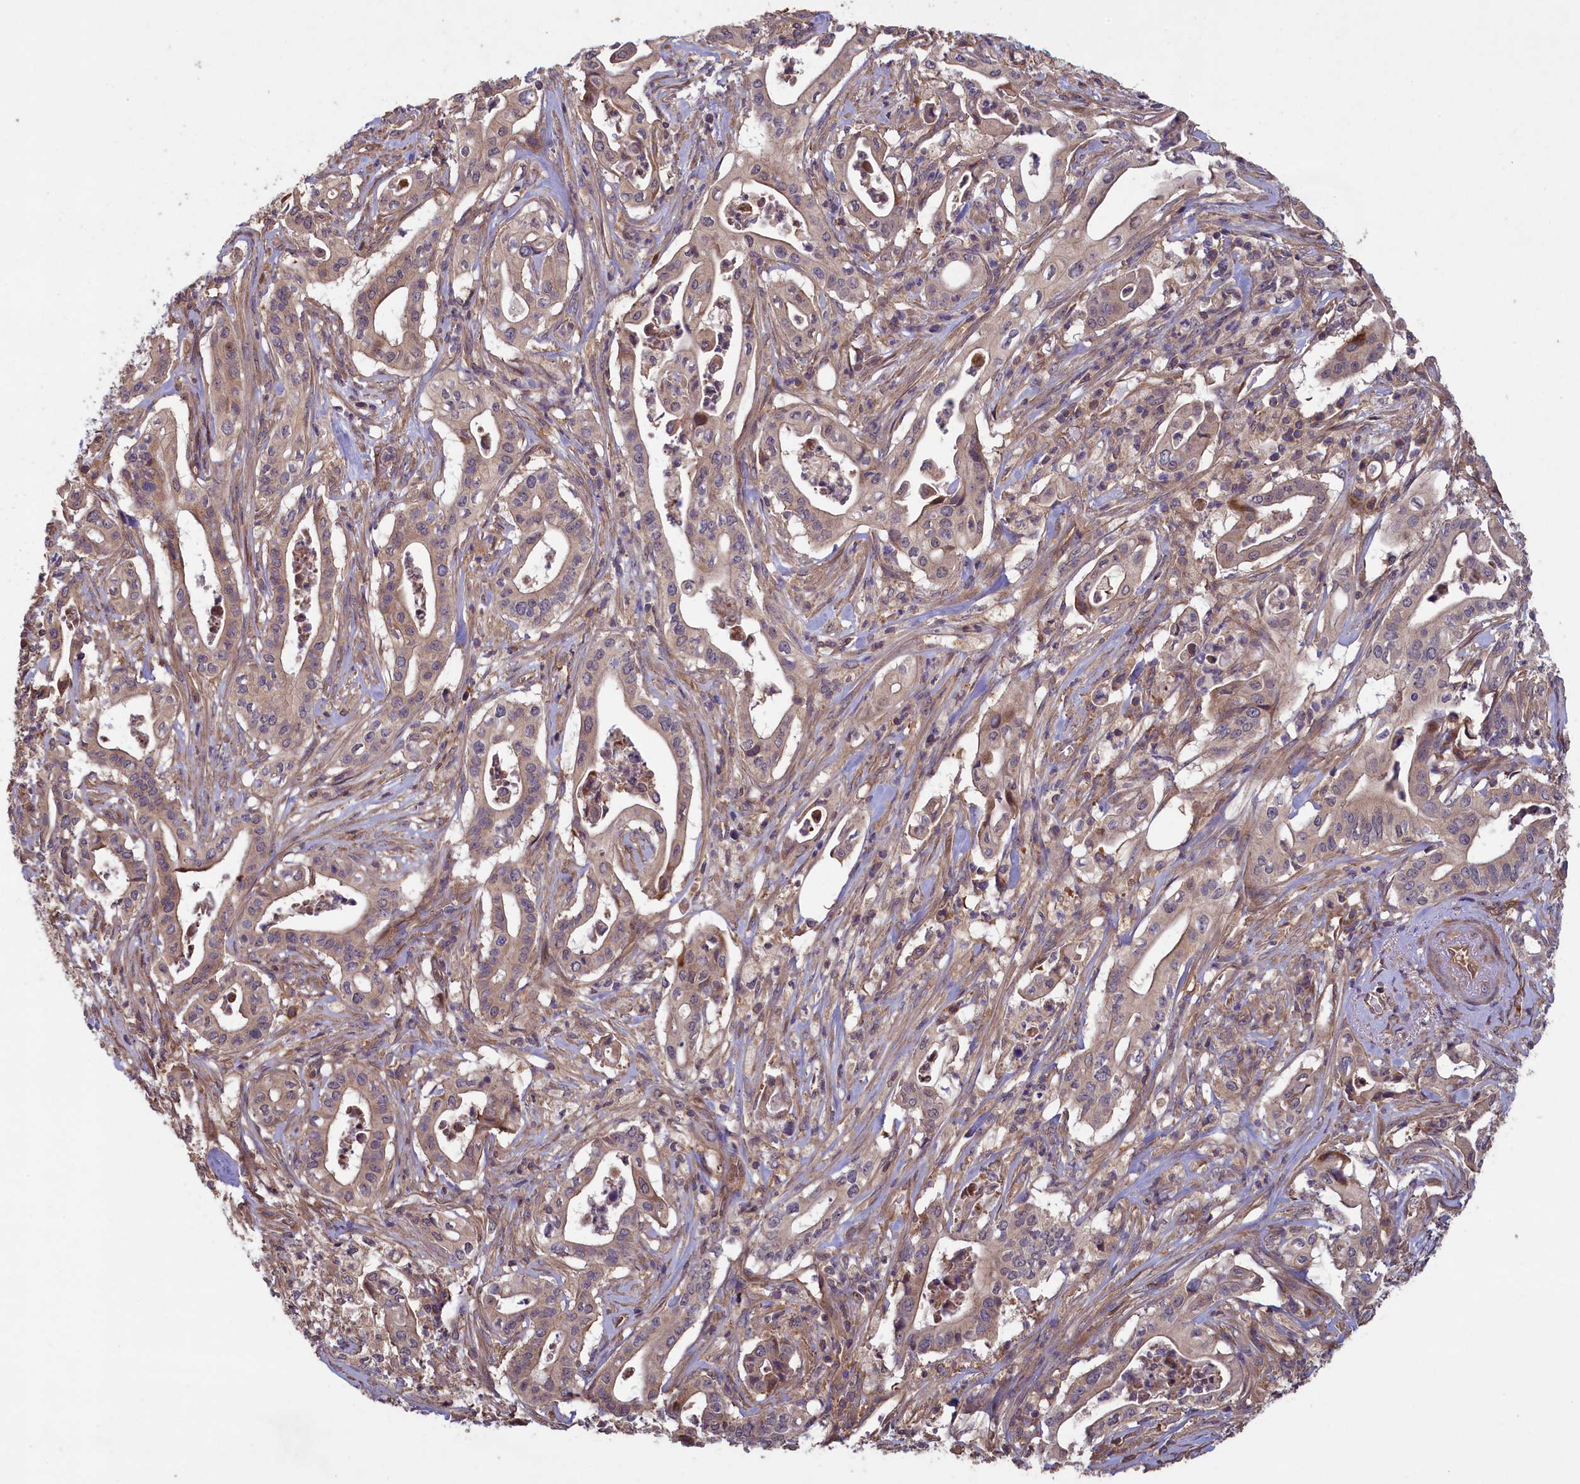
{"staining": {"intensity": "weak", "quantity": "25%-75%", "location": "cytoplasmic/membranous"}, "tissue": "pancreatic cancer", "cell_type": "Tumor cells", "image_type": "cancer", "snomed": [{"axis": "morphology", "description": "Adenocarcinoma, NOS"}, {"axis": "topography", "description": "Pancreas"}], "caption": "Pancreatic cancer (adenocarcinoma) tissue exhibits weak cytoplasmic/membranous expression in about 25%-75% of tumor cells, visualized by immunohistochemistry.", "gene": "CIAO2B", "patient": {"sex": "female", "age": 77}}